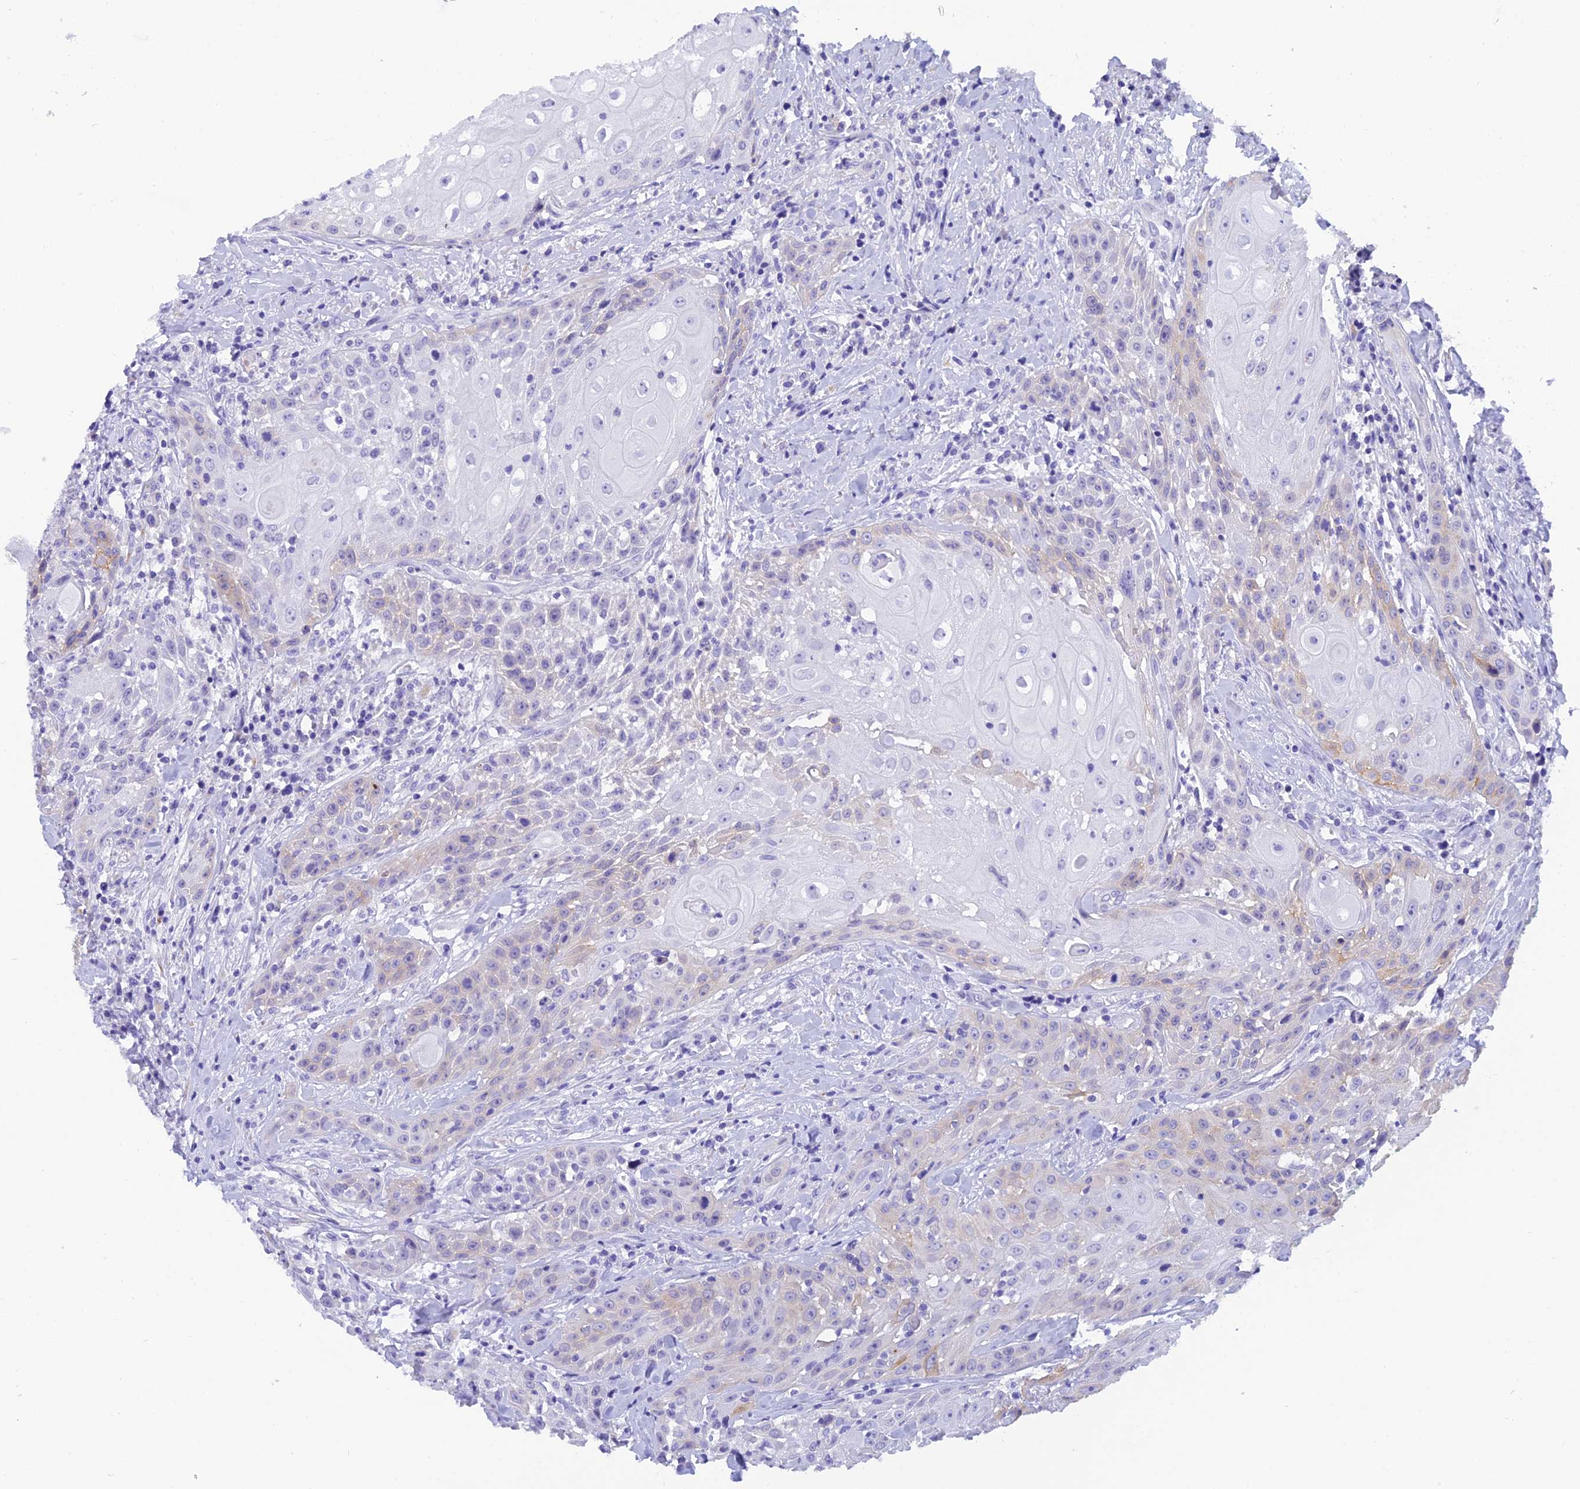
{"staining": {"intensity": "weak", "quantity": "<25%", "location": "cytoplasmic/membranous"}, "tissue": "head and neck cancer", "cell_type": "Tumor cells", "image_type": "cancer", "snomed": [{"axis": "morphology", "description": "Squamous cell carcinoma, NOS"}, {"axis": "topography", "description": "Oral tissue"}, {"axis": "topography", "description": "Head-Neck"}], "caption": "Immunohistochemical staining of squamous cell carcinoma (head and neck) reveals no significant staining in tumor cells. Brightfield microscopy of immunohistochemistry (IHC) stained with DAB (brown) and hematoxylin (blue), captured at high magnification.", "gene": "KDELR3", "patient": {"sex": "female", "age": 82}}